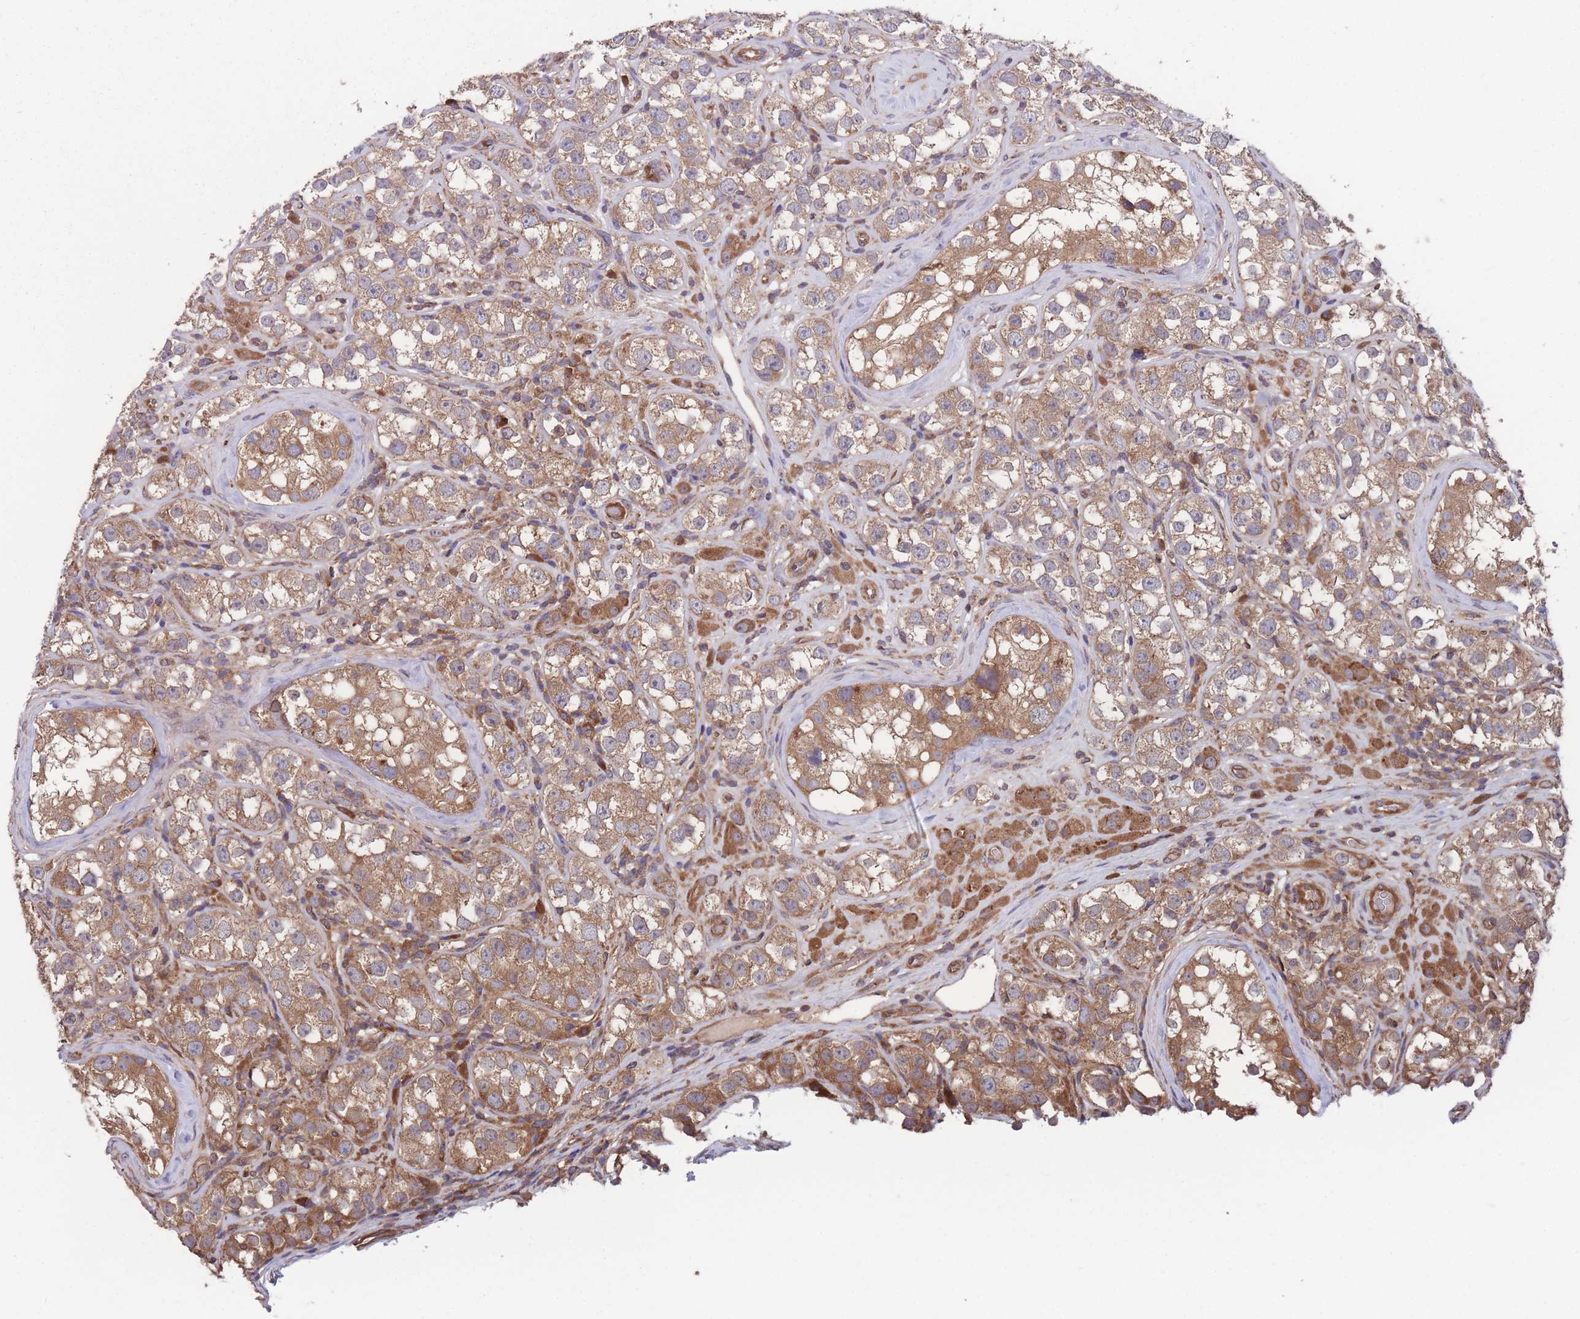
{"staining": {"intensity": "moderate", "quantity": ">75%", "location": "cytoplasmic/membranous"}, "tissue": "testis cancer", "cell_type": "Tumor cells", "image_type": "cancer", "snomed": [{"axis": "morphology", "description": "Seminoma, NOS"}, {"axis": "topography", "description": "Testis"}], "caption": "Protein analysis of seminoma (testis) tissue exhibits moderate cytoplasmic/membranous staining in approximately >75% of tumor cells.", "gene": "ZPR1", "patient": {"sex": "male", "age": 28}}